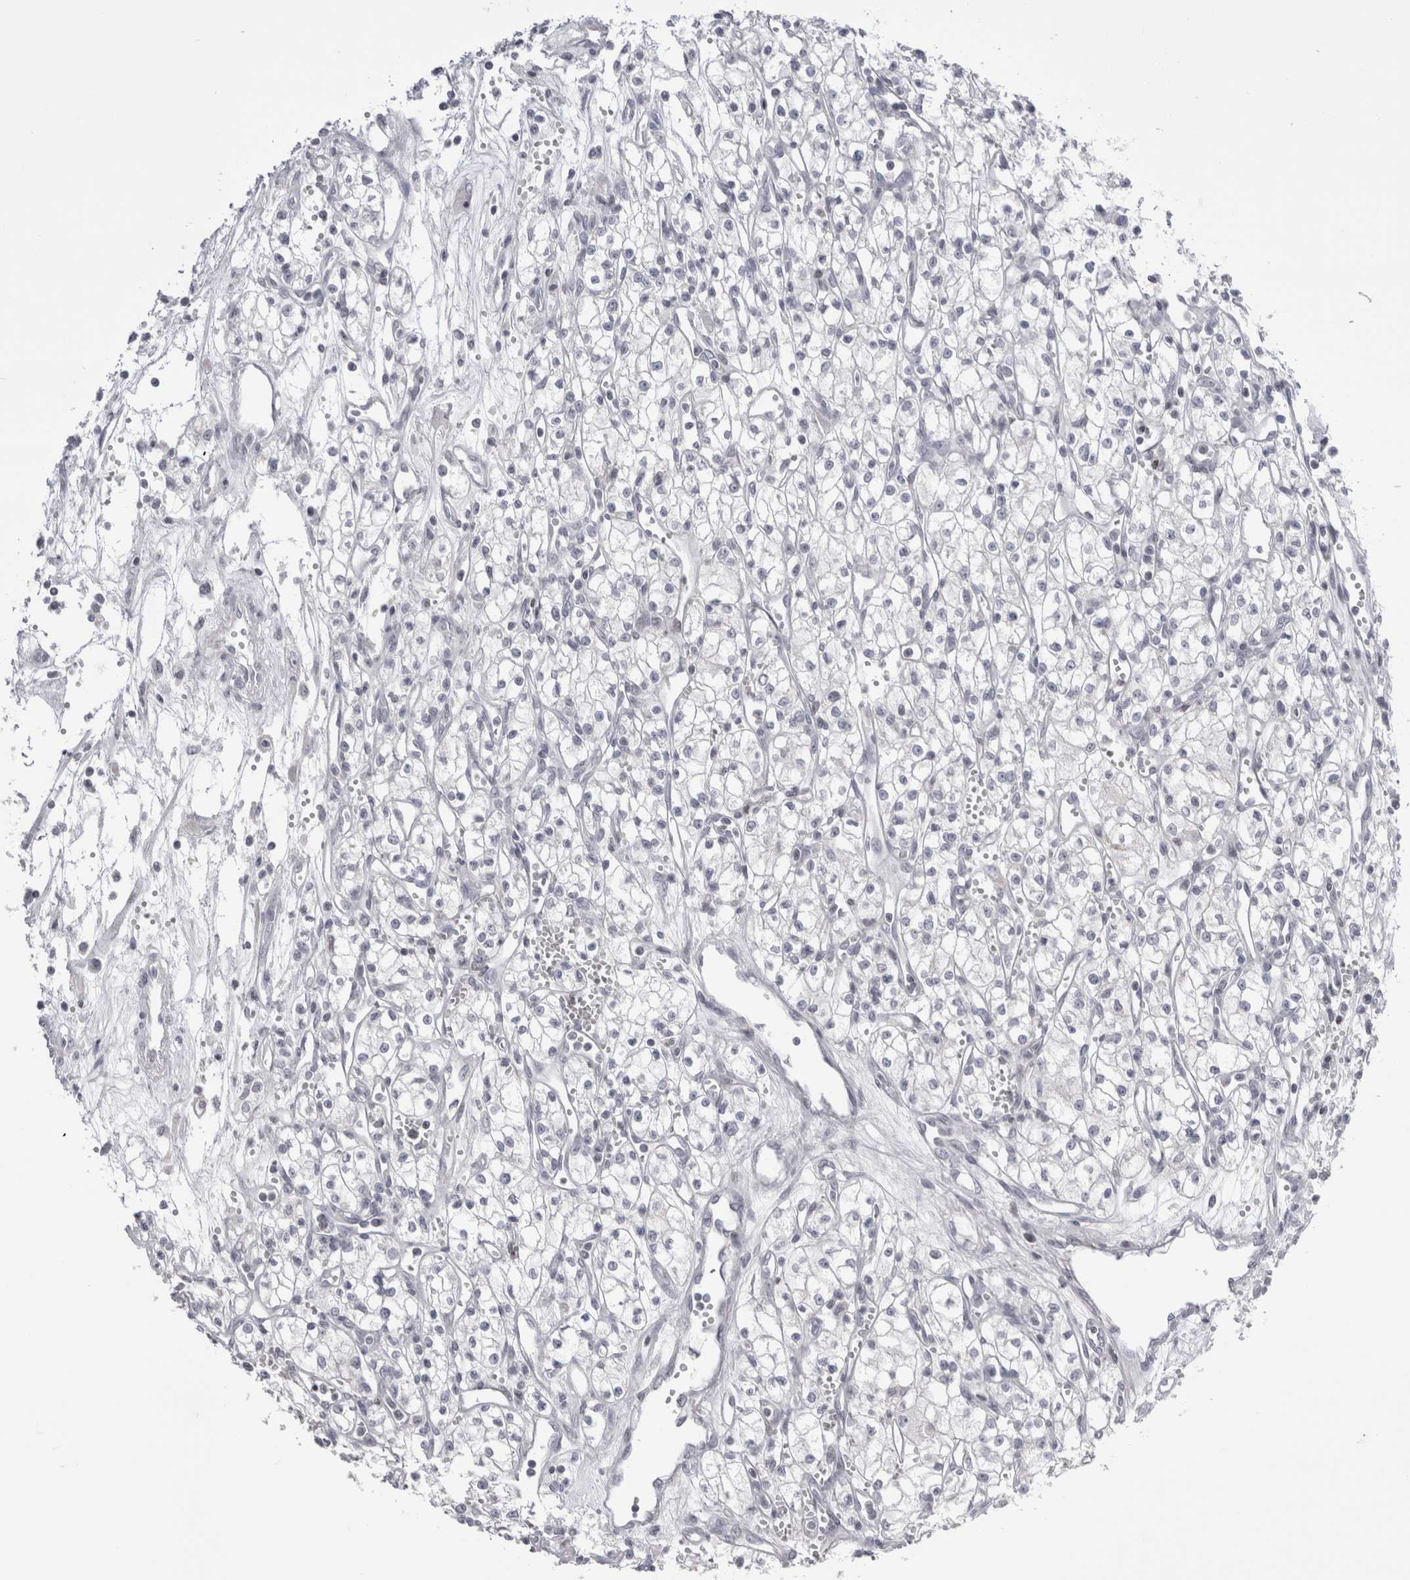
{"staining": {"intensity": "negative", "quantity": "none", "location": "none"}, "tissue": "renal cancer", "cell_type": "Tumor cells", "image_type": "cancer", "snomed": [{"axis": "morphology", "description": "Adenocarcinoma, NOS"}, {"axis": "topography", "description": "Kidney"}], "caption": "DAB (3,3'-diaminobenzidine) immunohistochemical staining of adenocarcinoma (renal) exhibits no significant staining in tumor cells.", "gene": "FNDC8", "patient": {"sex": "male", "age": 59}}